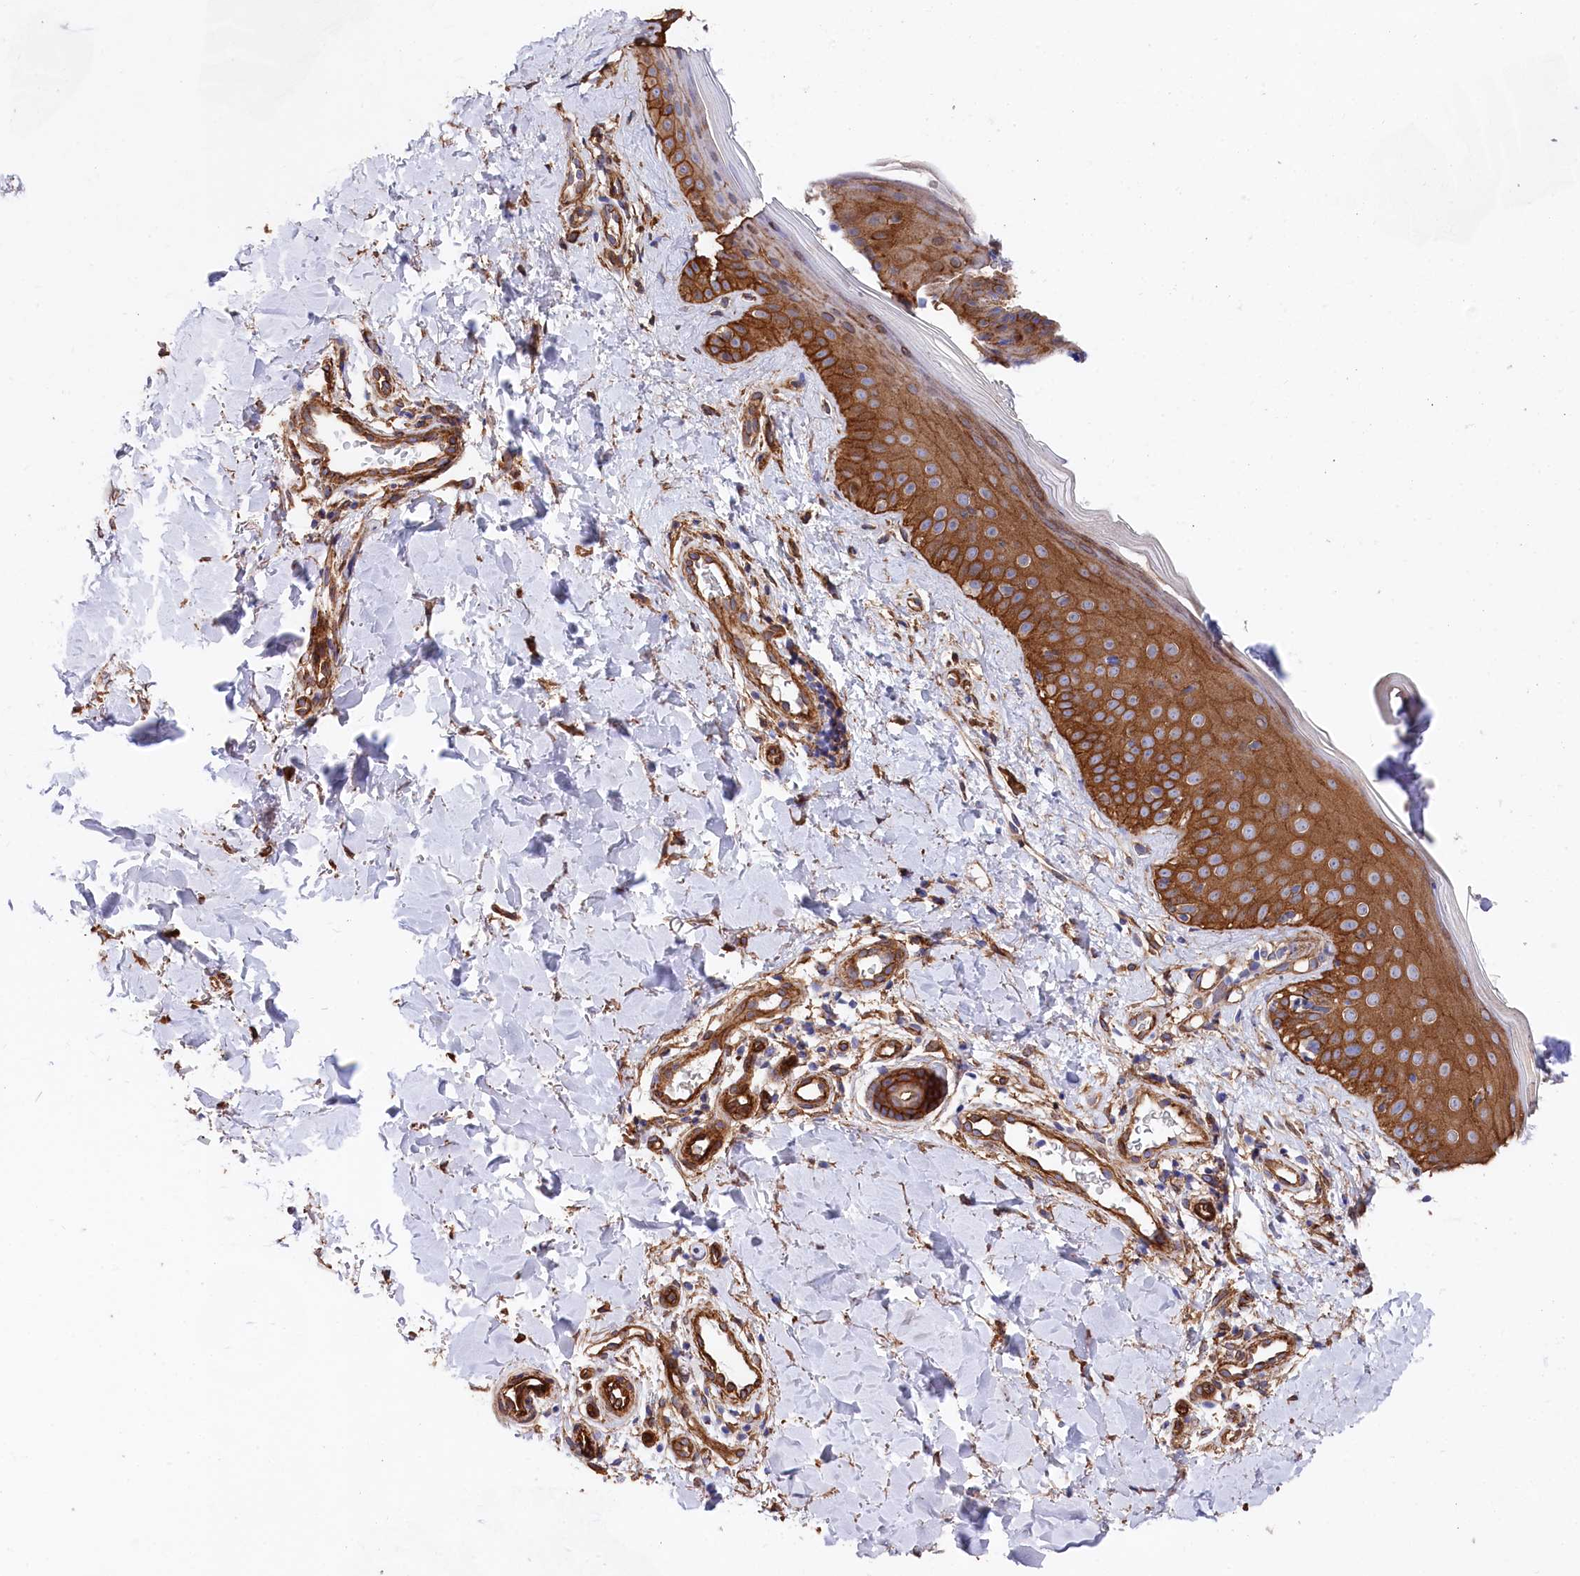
{"staining": {"intensity": "moderate", "quantity": ">75%", "location": "cytoplasmic/membranous"}, "tissue": "skin", "cell_type": "Fibroblasts", "image_type": "normal", "snomed": [{"axis": "morphology", "description": "Normal tissue, NOS"}, {"axis": "topography", "description": "Skin"}], "caption": "Fibroblasts demonstrate medium levels of moderate cytoplasmic/membranous expression in approximately >75% of cells in benign human skin. Nuclei are stained in blue.", "gene": "TNKS1BP1", "patient": {"sex": "male", "age": 52}}